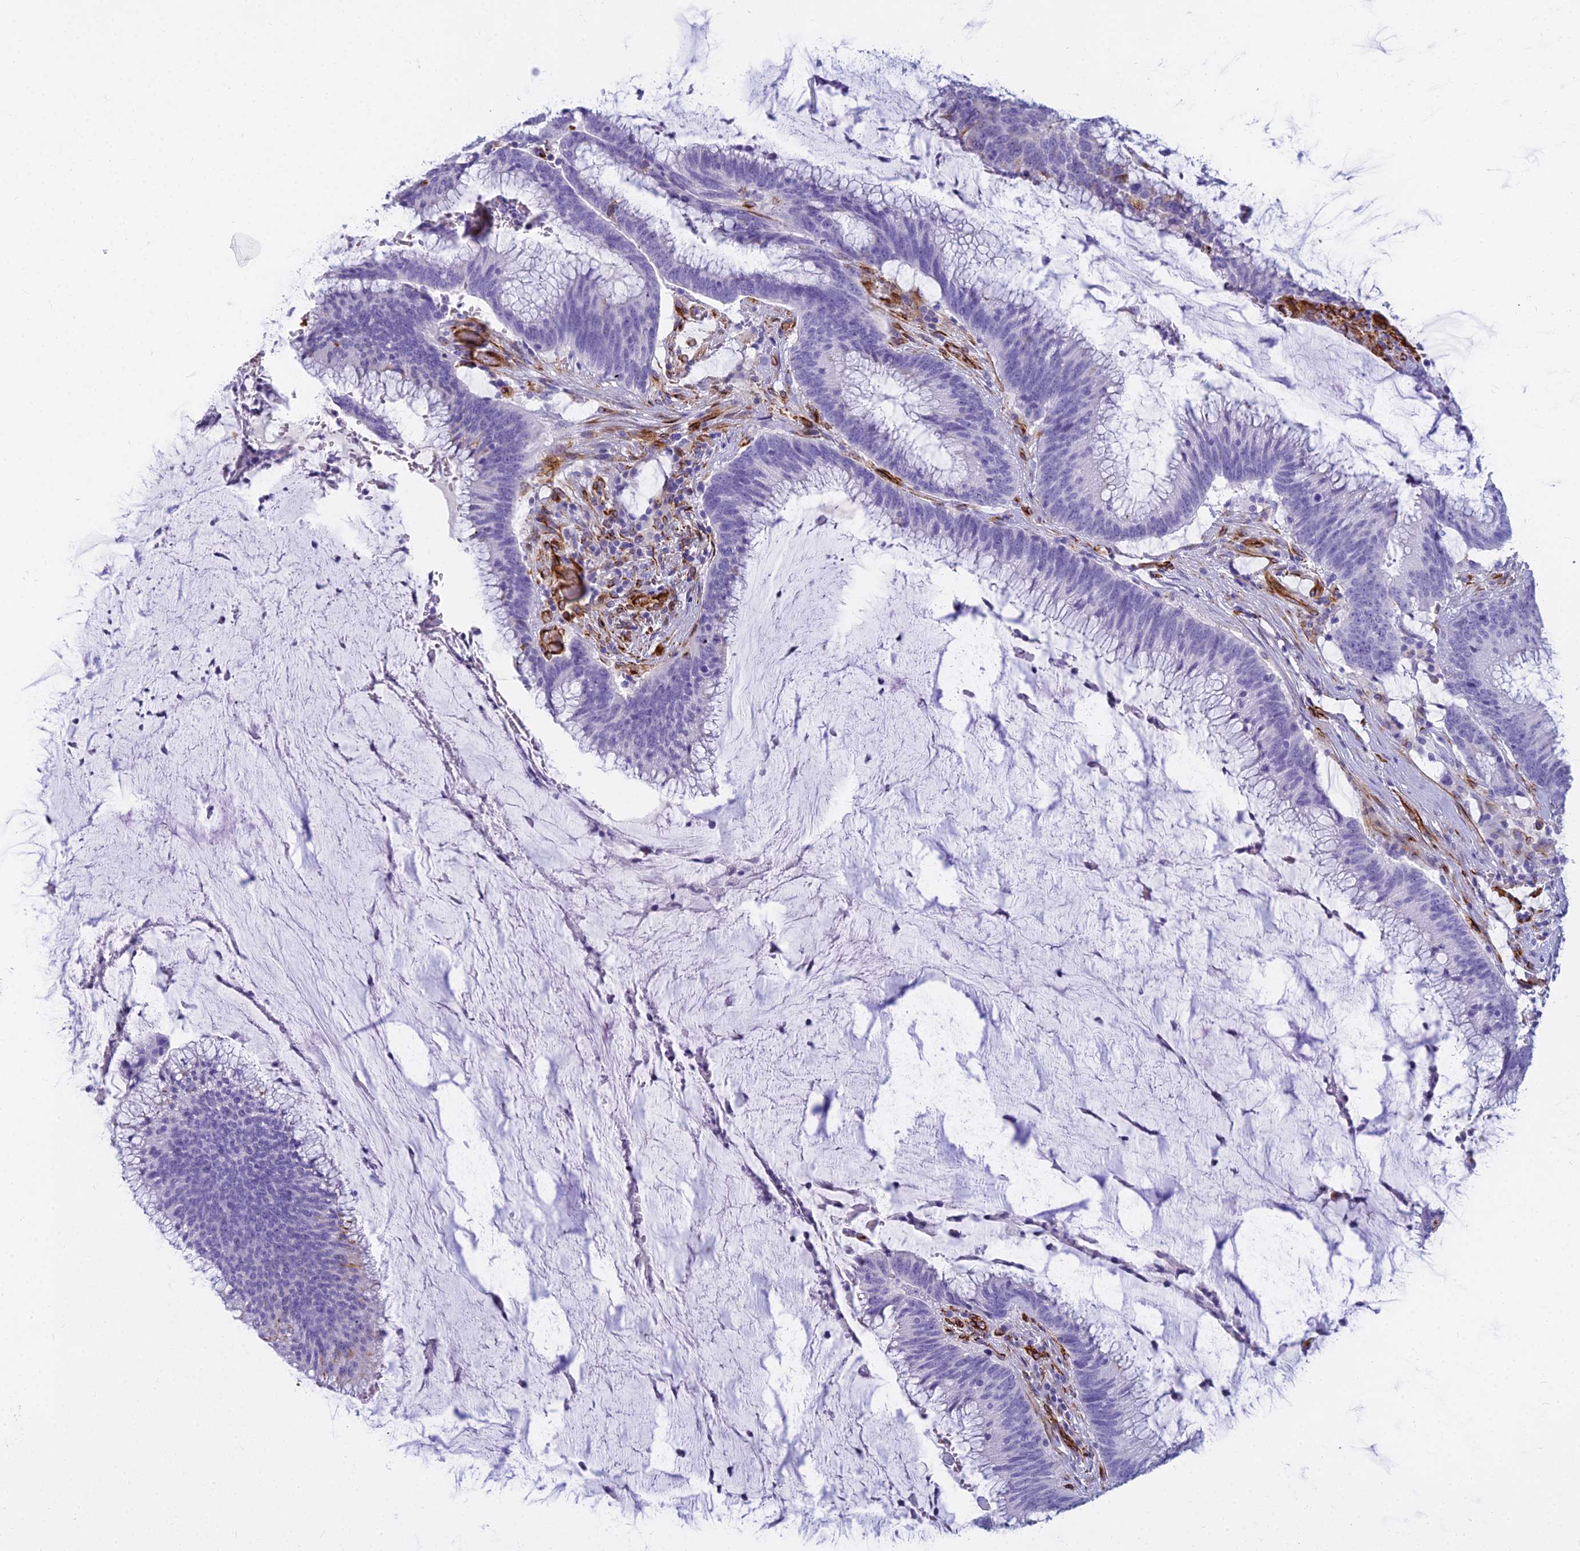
{"staining": {"intensity": "negative", "quantity": "none", "location": "none"}, "tissue": "colorectal cancer", "cell_type": "Tumor cells", "image_type": "cancer", "snomed": [{"axis": "morphology", "description": "Adenocarcinoma, NOS"}, {"axis": "topography", "description": "Rectum"}], "caption": "Tumor cells are negative for brown protein staining in adenocarcinoma (colorectal). (DAB (3,3'-diaminobenzidine) IHC, high magnification).", "gene": "EVI2A", "patient": {"sex": "female", "age": 77}}